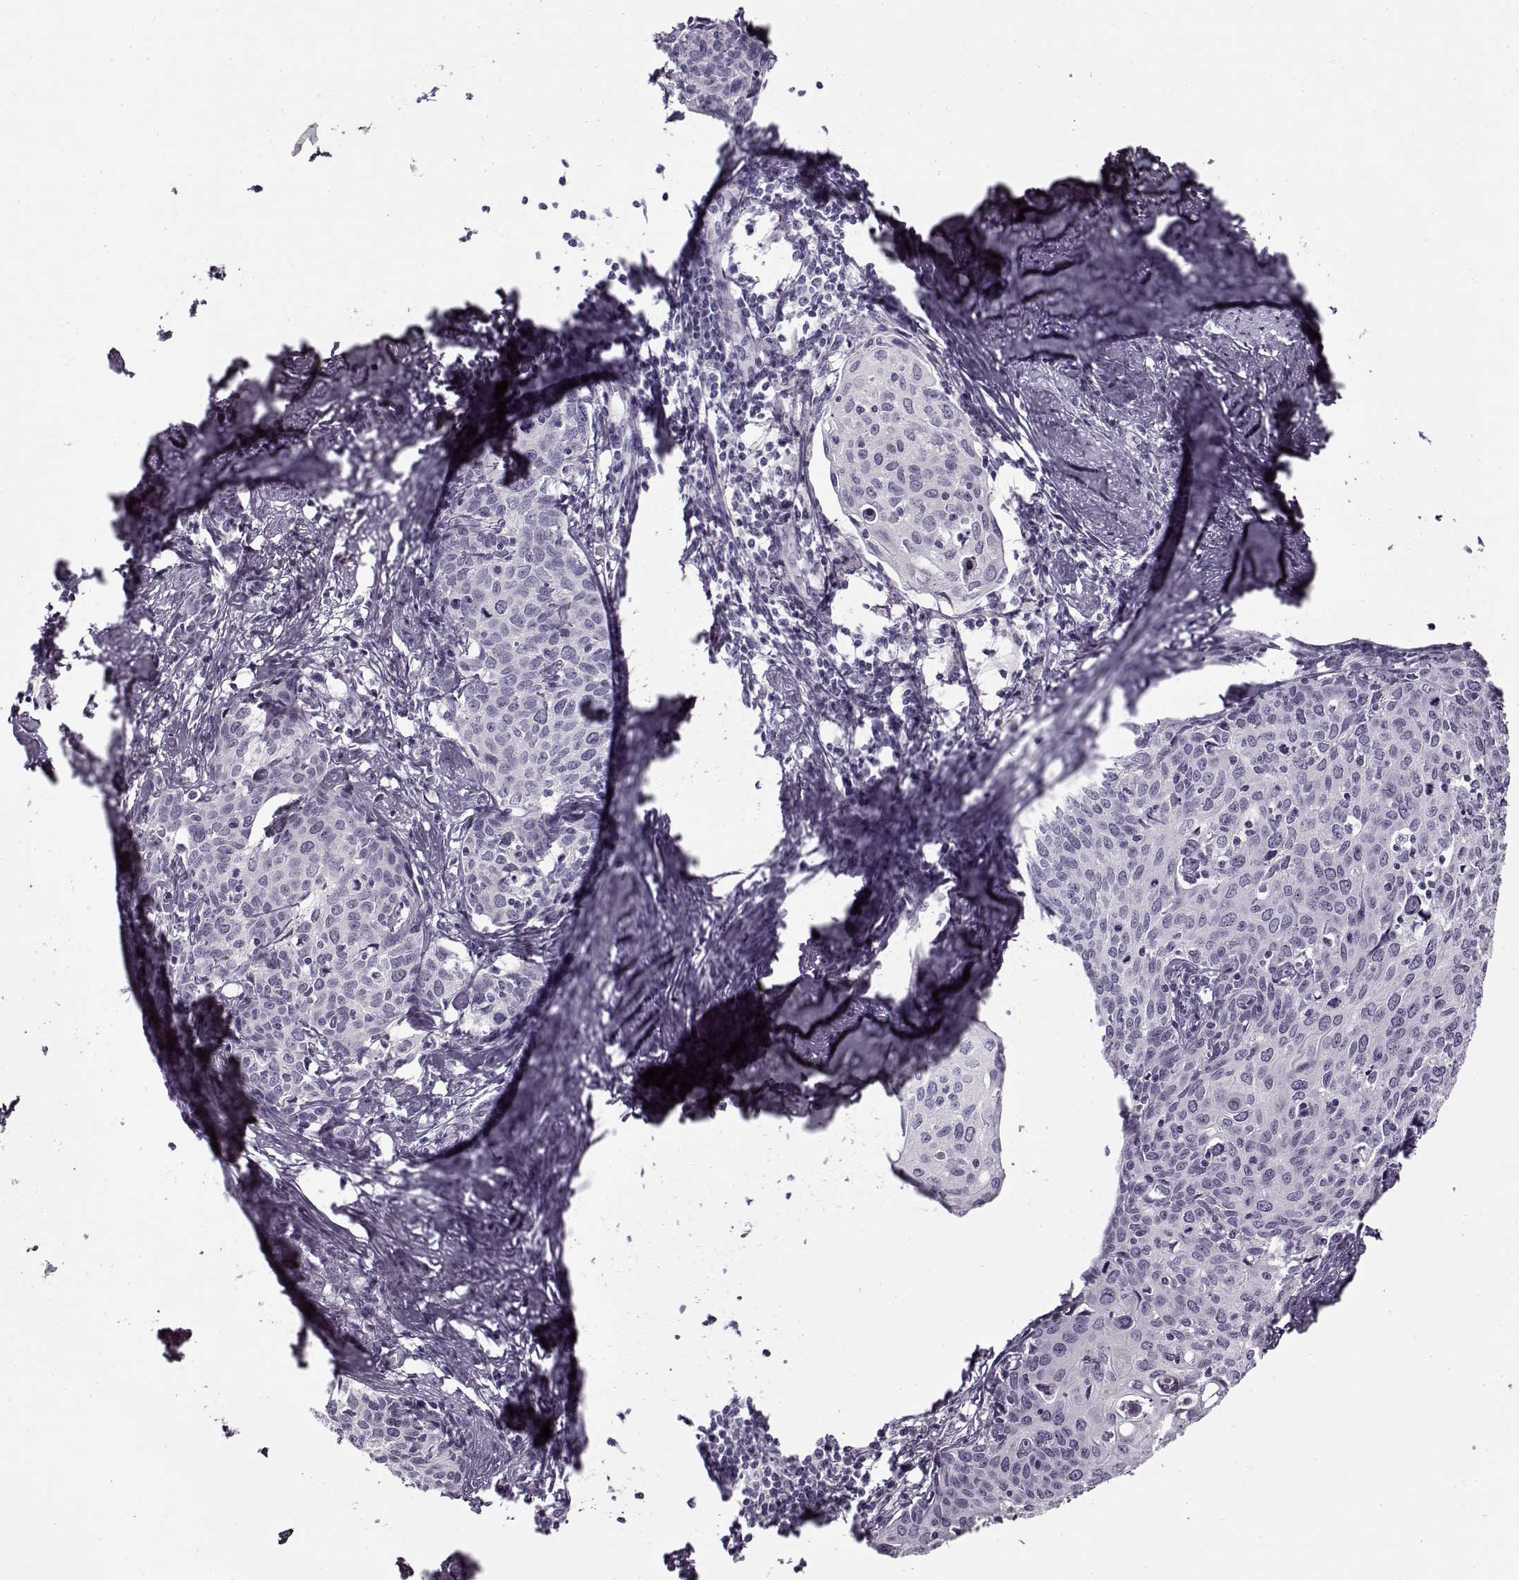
{"staining": {"intensity": "negative", "quantity": "none", "location": "none"}, "tissue": "cervical cancer", "cell_type": "Tumor cells", "image_type": "cancer", "snomed": [{"axis": "morphology", "description": "Squamous cell carcinoma, NOS"}, {"axis": "topography", "description": "Cervix"}], "caption": "DAB (3,3'-diaminobenzidine) immunohistochemical staining of human cervical cancer (squamous cell carcinoma) exhibits no significant staining in tumor cells.", "gene": "PNMT", "patient": {"sex": "female", "age": 62}}